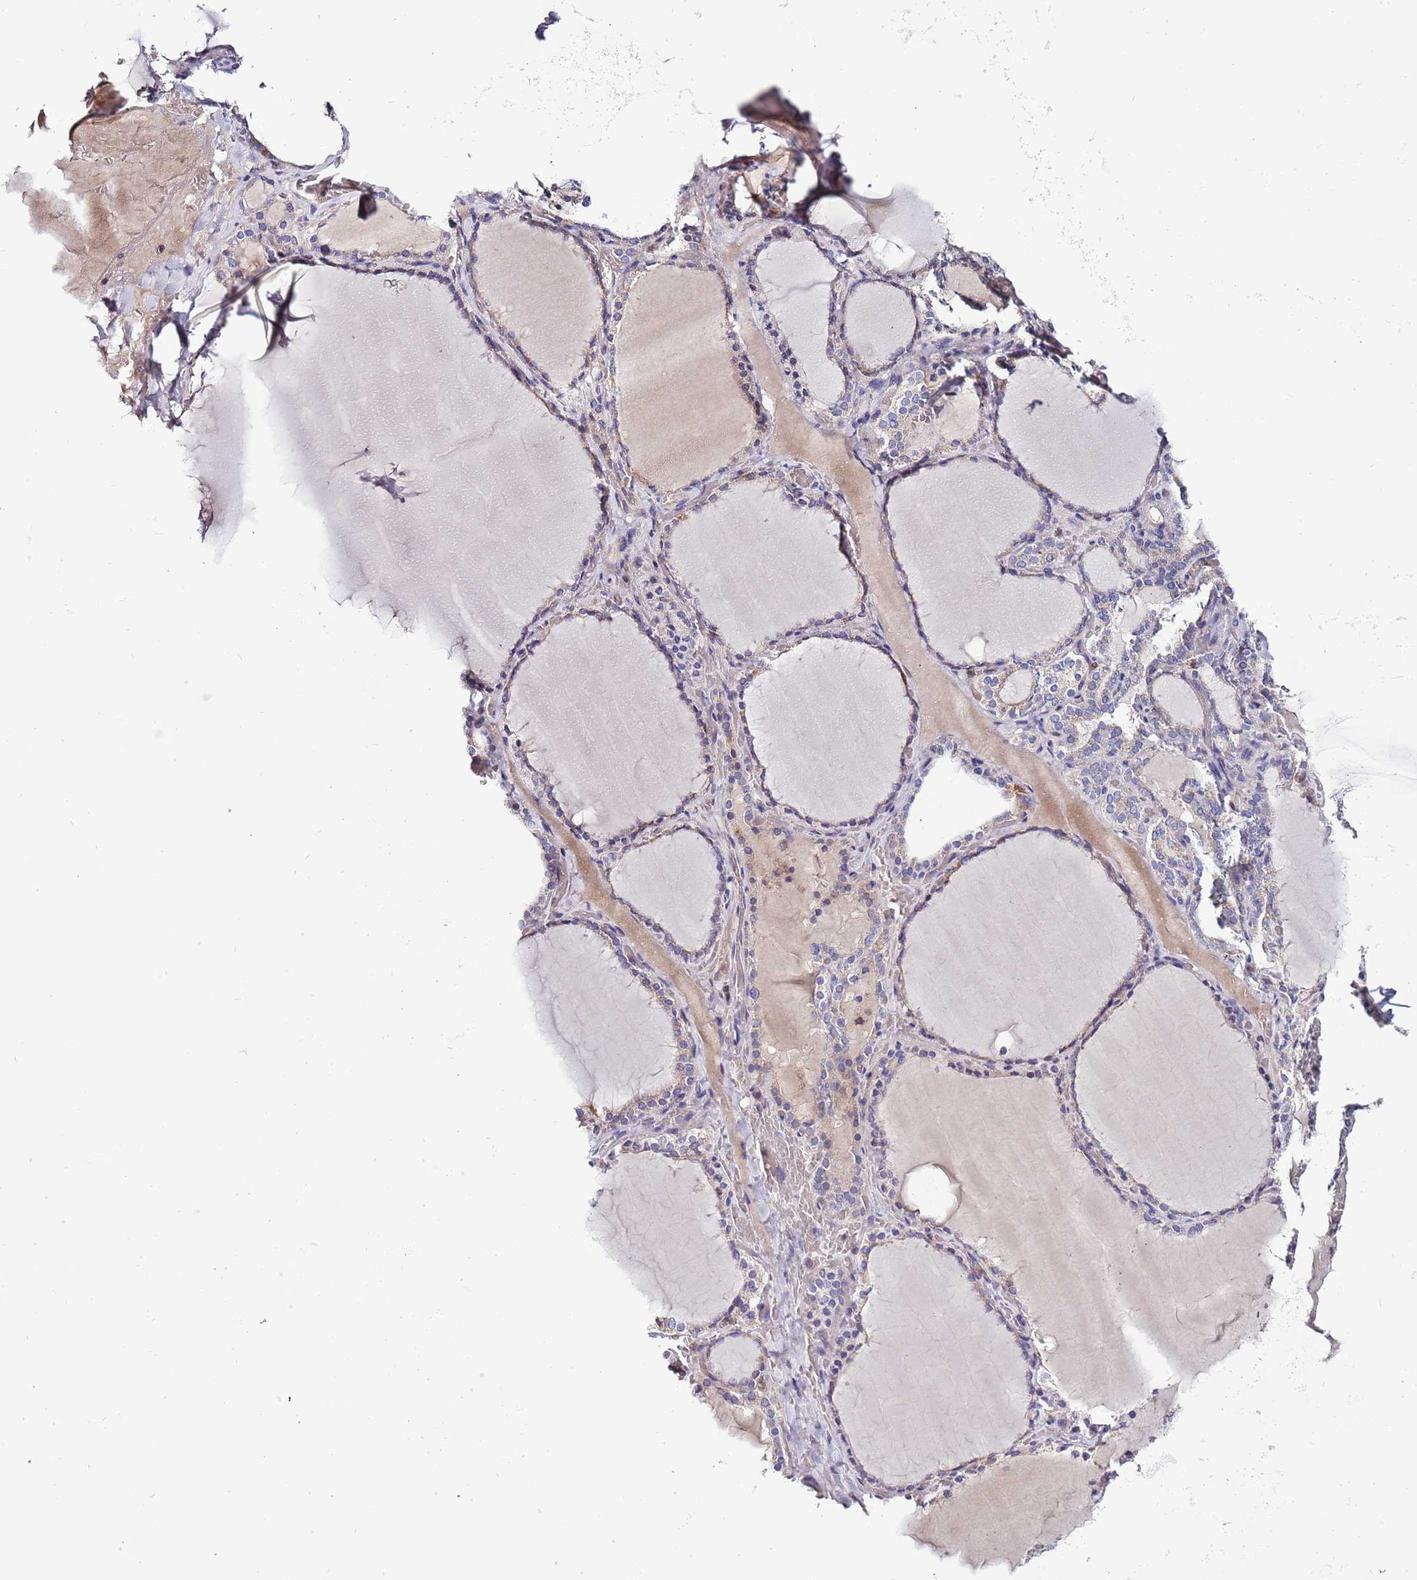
{"staining": {"intensity": "weak", "quantity": ">75%", "location": "cytoplasmic/membranous"}, "tissue": "thyroid gland", "cell_type": "Glandular cells", "image_type": "normal", "snomed": [{"axis": "morphology", "description": "Normal tissue, NOS"}, {"axis": "topography", "description": "Thyroid gland"}], "caption": "Immunohistochemical staining of benign thyroid gland reveals >75% levels of weak cytoplasmic/membranous protein staining in approximately >75% of glandular cells. (Stains: DAB in brown, nuclei in blue, Microscopy: brightfield microscopy at high magnification).", "gene": "IGIP", "patient": {"sex": "female", "age": 39}}